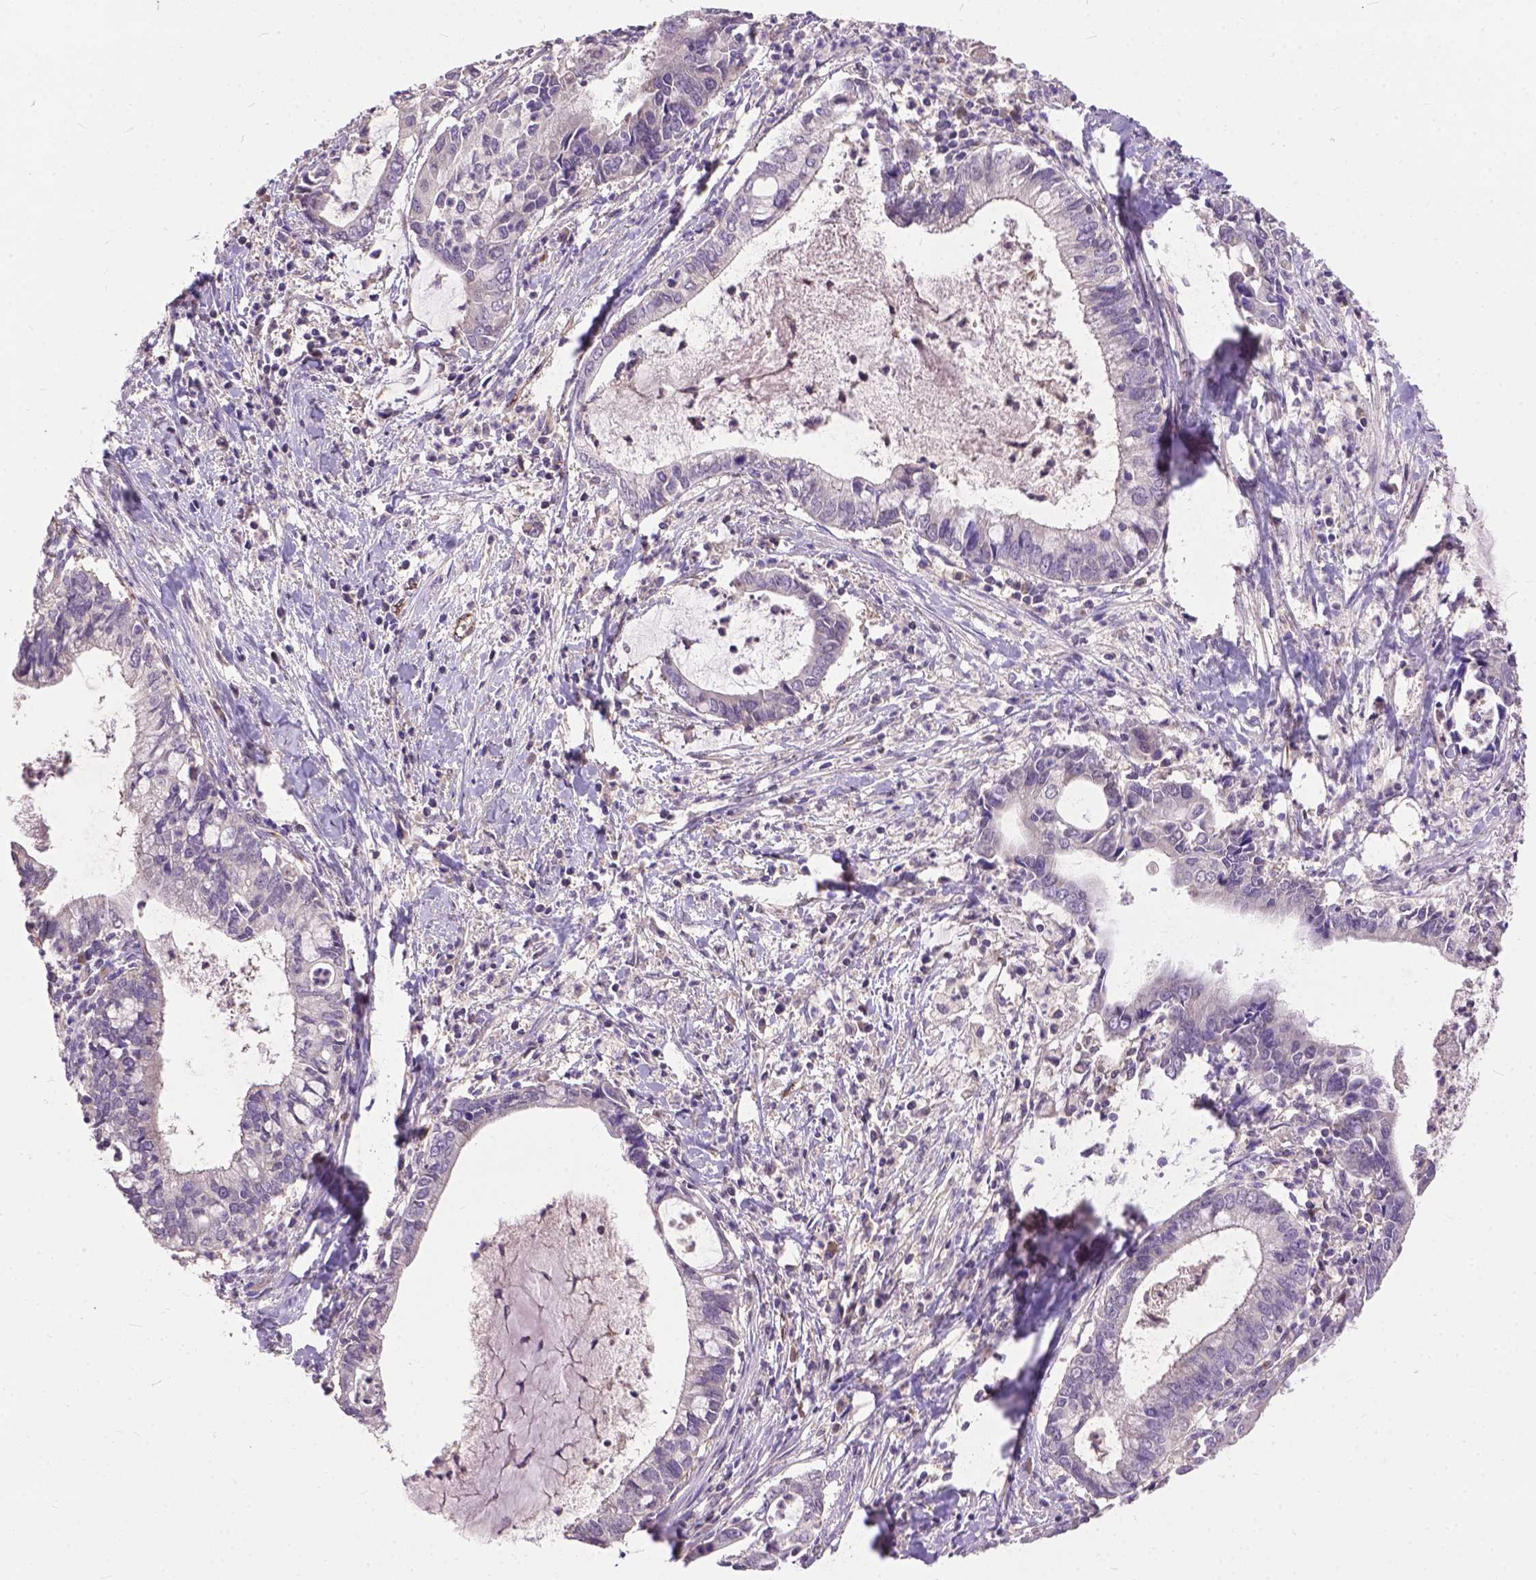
{"staining": {"intensity": "negative", "quantity": "none", "location": "none"}, "tissue": "cervical cancer", "cell_type": "Tumor cells", "image_type": "cancer", "snomed": [{"axis": "morphology", "description": "Adenocarcinoma, NOS"}, {"axis": "topography", "description": "Cervix"}], "caption": "This is a histopathology image of immunohistochemistry staining of cervical cancer (adenocarcinoma), which shows no staining in tumor cells.", "gene": "ZNF337", "patient": {"sex": "female", "age": 42}}